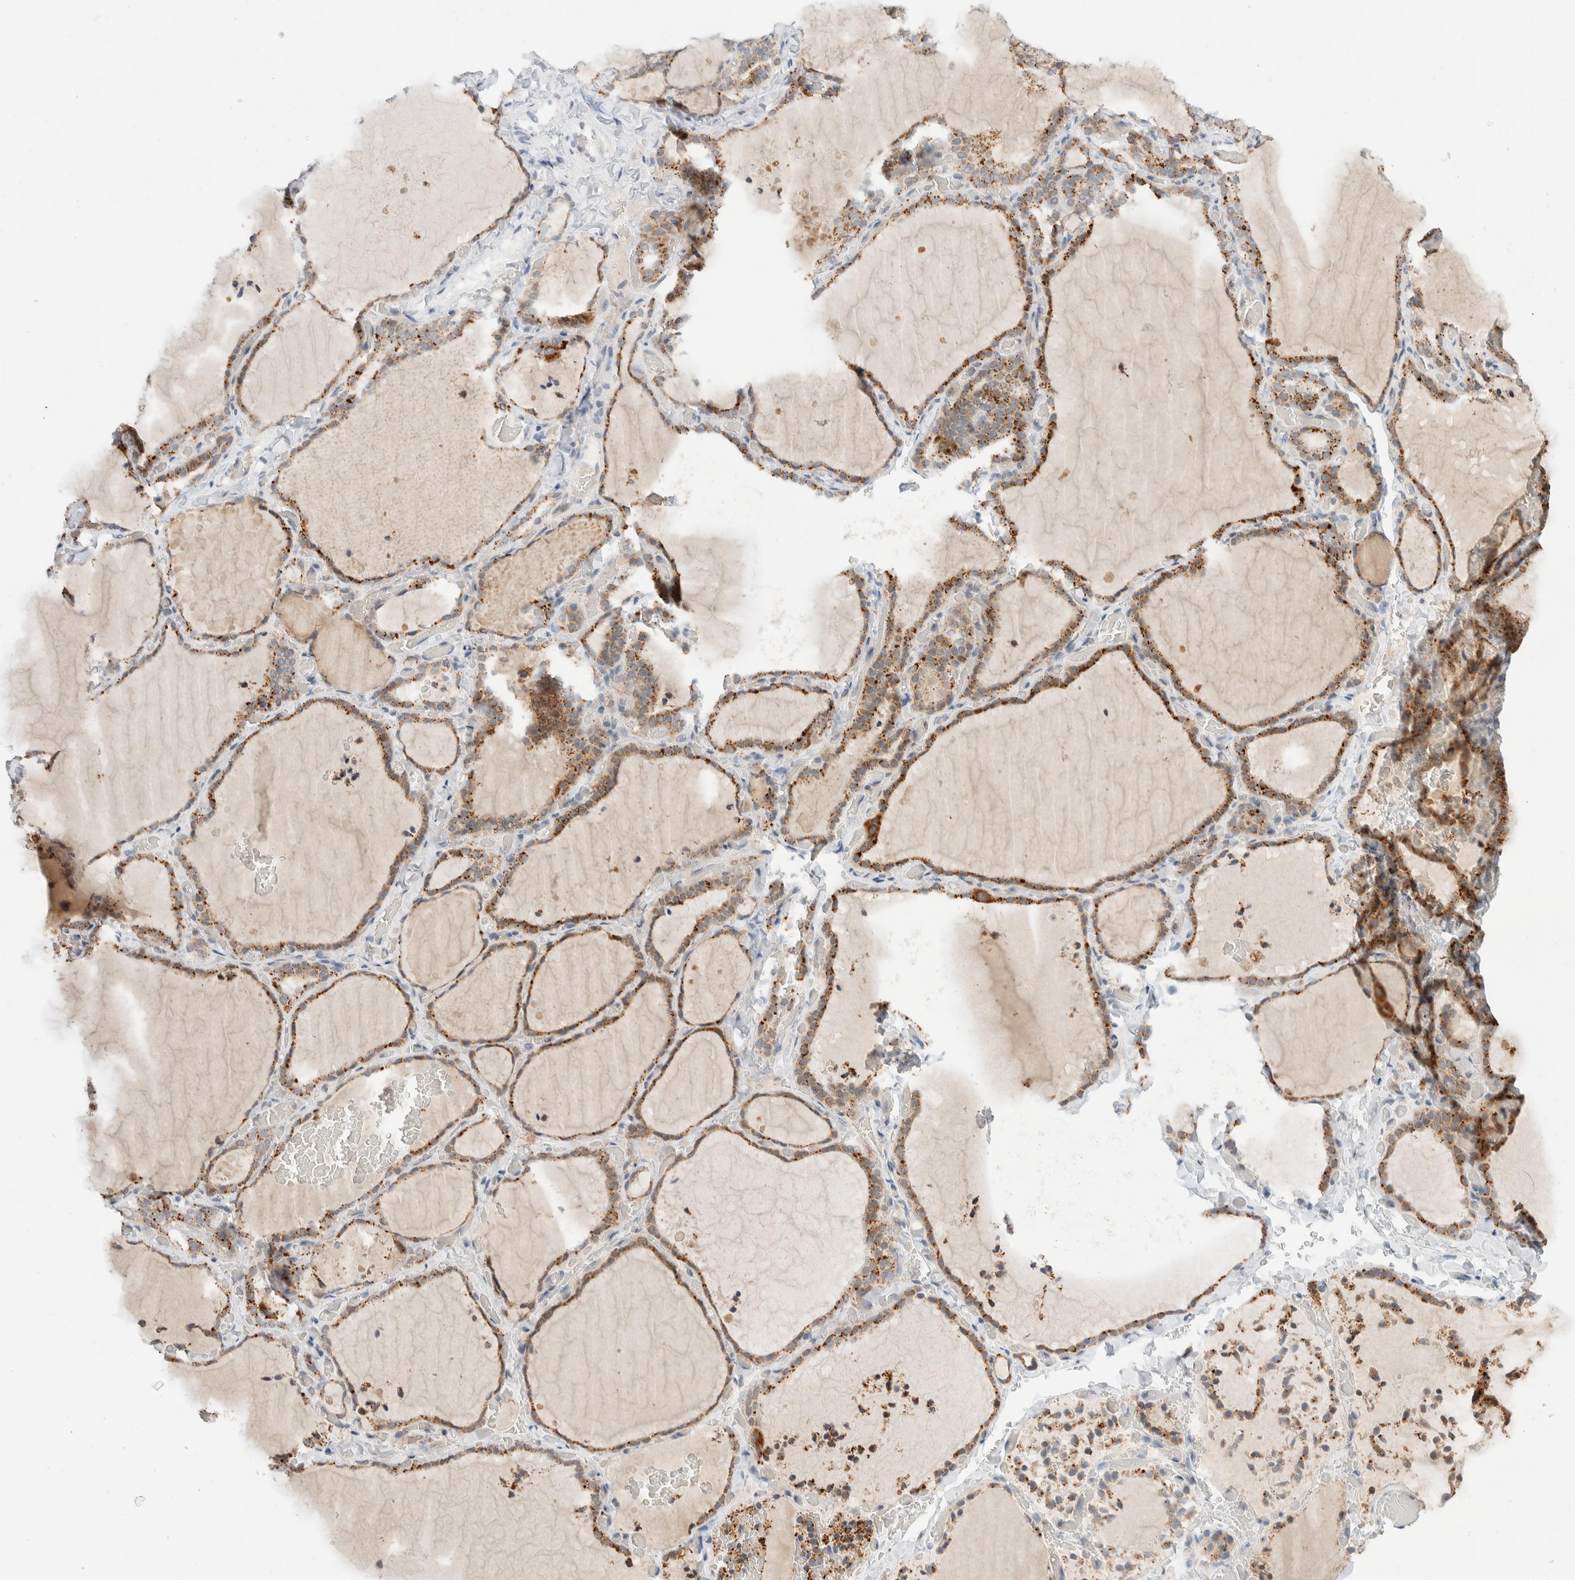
{"staining": {"intensity": "moderate", "quantity": ">75%", "location": "cytoplasmic/membranous"}, "tissue": "thyroid gland", "cell_type": "Glandular cells", "image_type": "normal", "snomed": [{"axis": "morphology", "description": "Normal tissue, NOS"}, {"axis": "topography", "description": "Thyroid gland"}], "caption": "Human thyroid gland stained for a protein (brown) reveals moderate cytoplasmic/membranous positive expression in about >75% of glandular cells.", "gene": "MRPL41", "patient": {"sex": "female", "age": 22}}